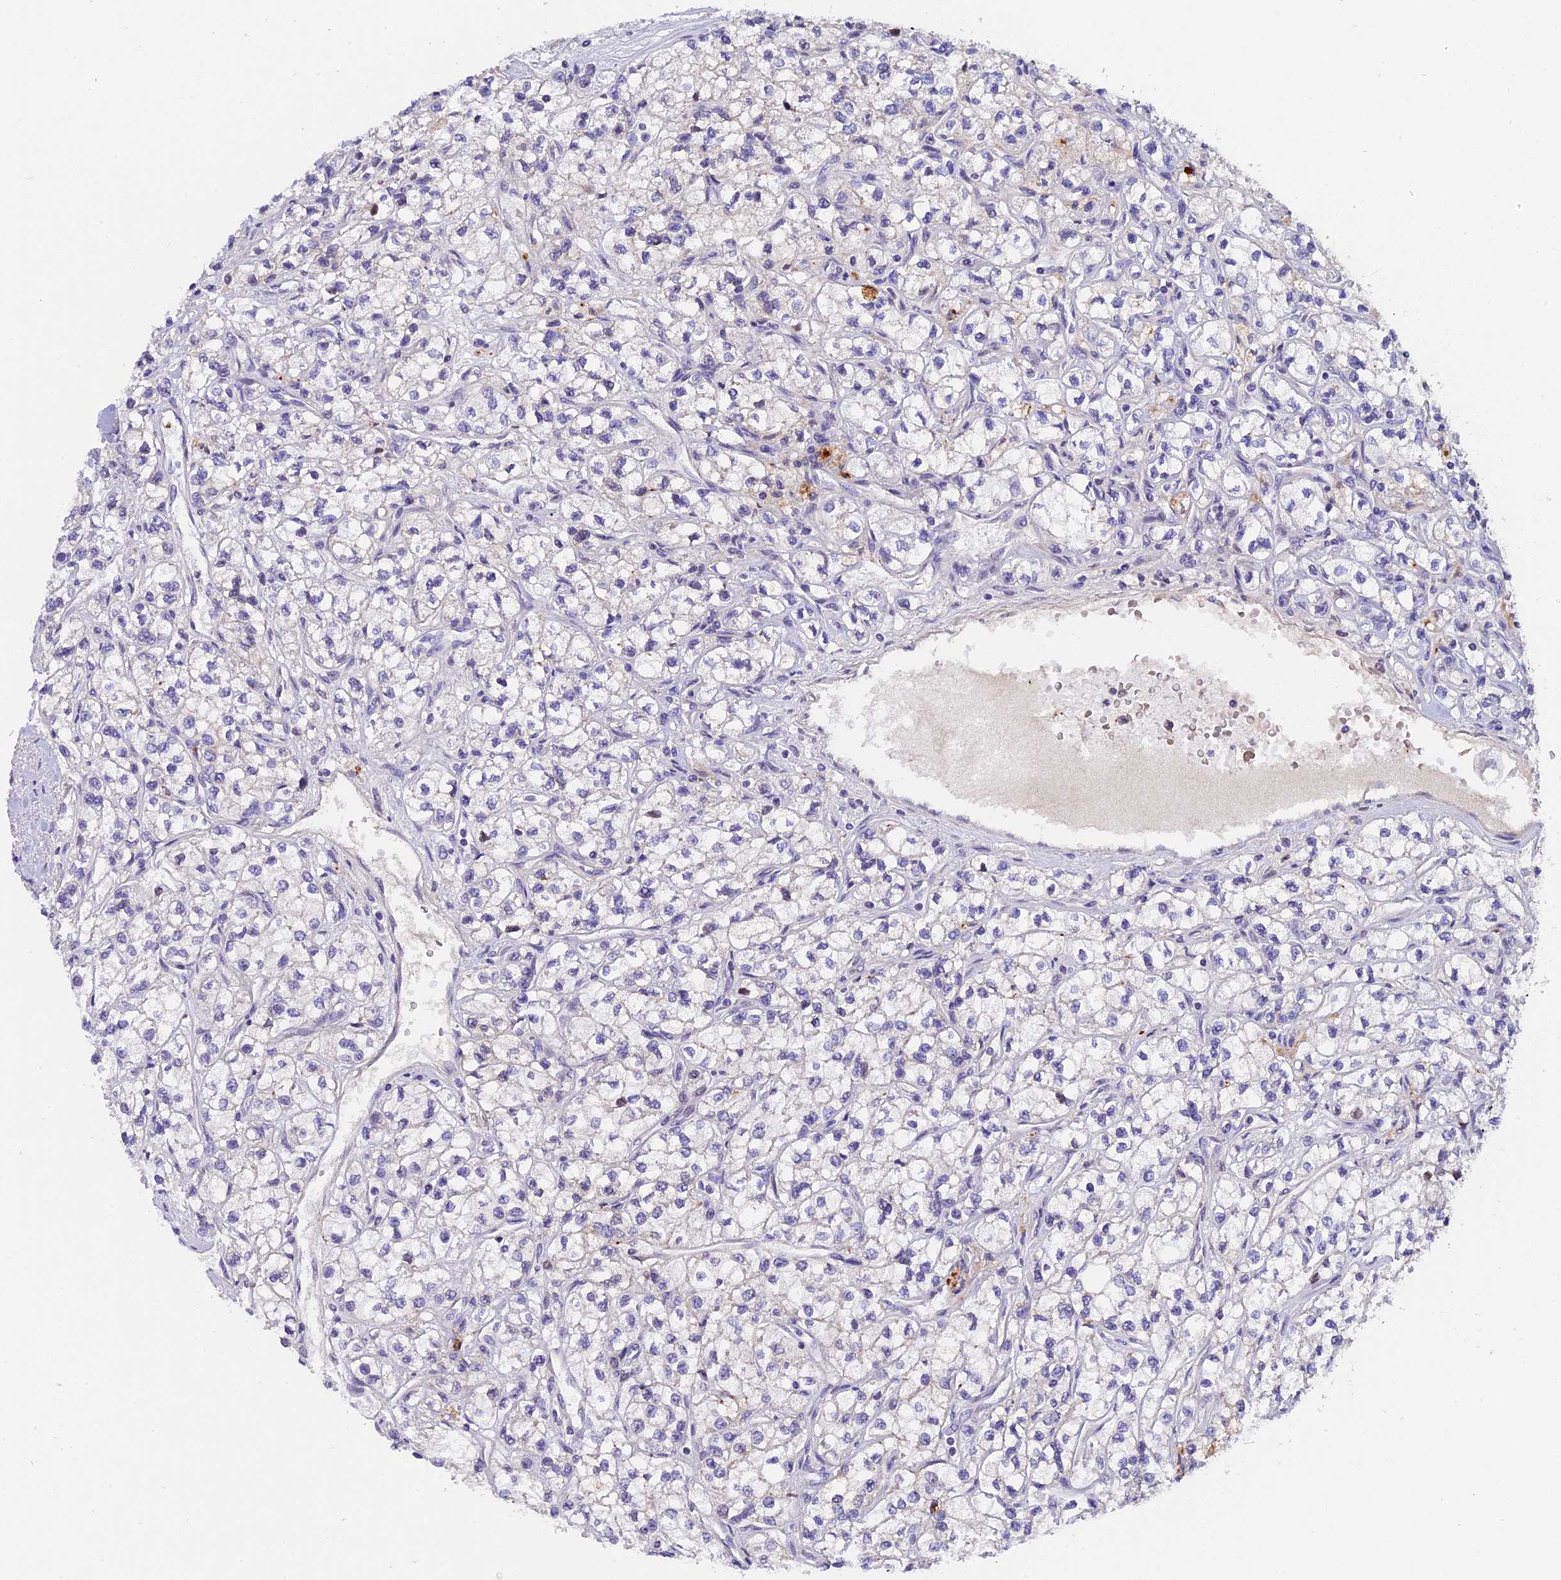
{"staining": {"intensity": "negative", "quantity": "none", "location": "none"}, "tissue": "renal cancer", "cell_type": "Tumor cells", "image_type": "cancer", "snomed": [{"axis": "morphology", "description": "Adenocarcinoma, NOS"}, {"axis": "topography", "description": "Kidney"}], "caption": "IHC photomicrograph of human adenocarcinoma (renal) stained for a protein (brown), which displays no staining in tumor cells.", "gene": "PYGO1", "patient": {"sex": "male", "age": 80}}